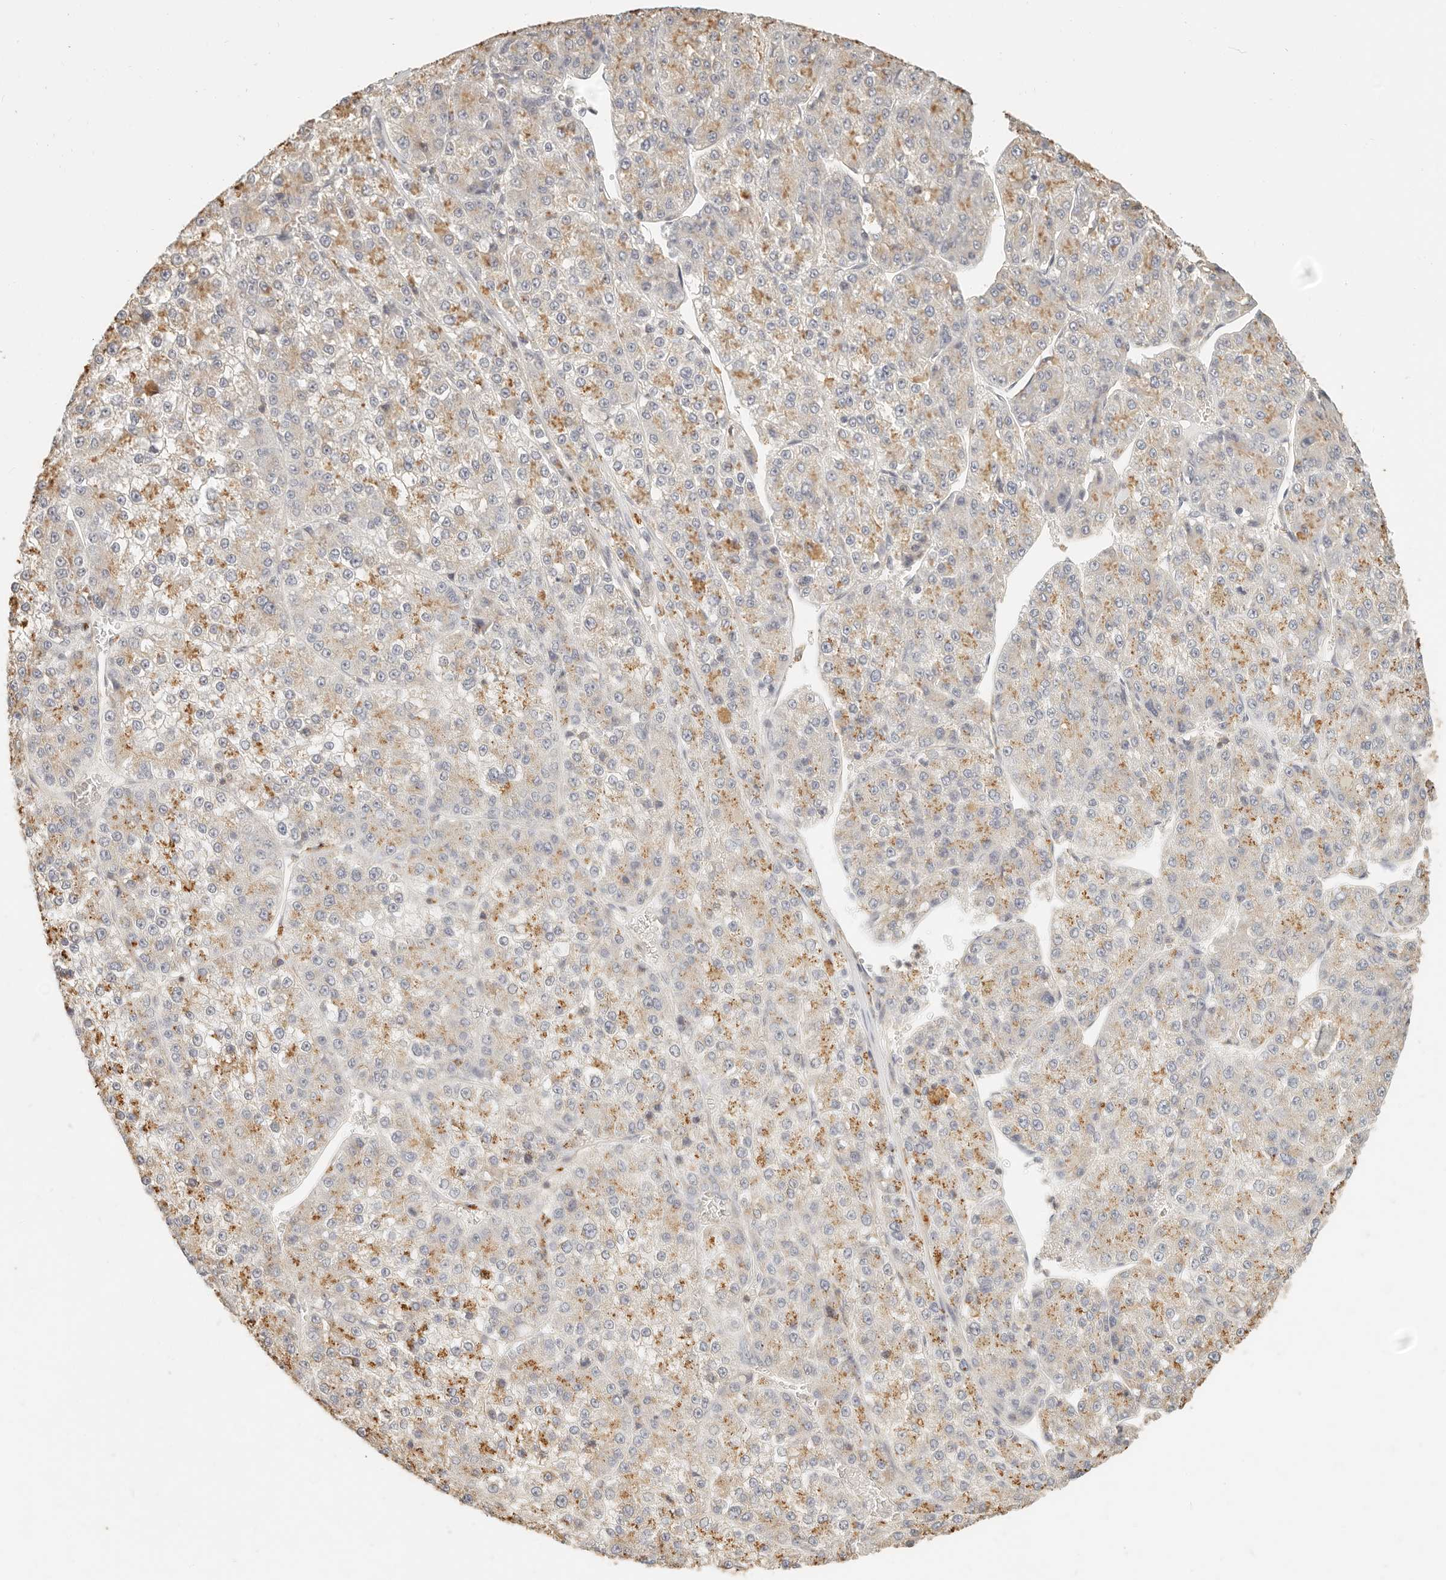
{"staining": {"intensity": "moderate", "quantity": "25%-75%", "location": "cytoplasmic/membranous"}, "tissue": "liver cancer", "cell_type": "Tumor cells", "image_type": "cancer", "snomed": [{"axis": "morphology", "description": "Carcinoma, Hepatocellular, NOS"}, {"axis": "topography", "description": "Liver"}], "caption": "Immunohistochemical staining of liver hepatocellular carcinoma reveals medium levels of moderate cytoplasmic/membranous protein staining in approximately 25%-75% of tumor cells. Using DAB (3,3'-diaminobenzidine) (brown) and hematoxylin (blue) stains, captured at high magnification using brightfield microscopy.", "gene": "CNMD", "patient": {"sex": "female", "age": 73}}